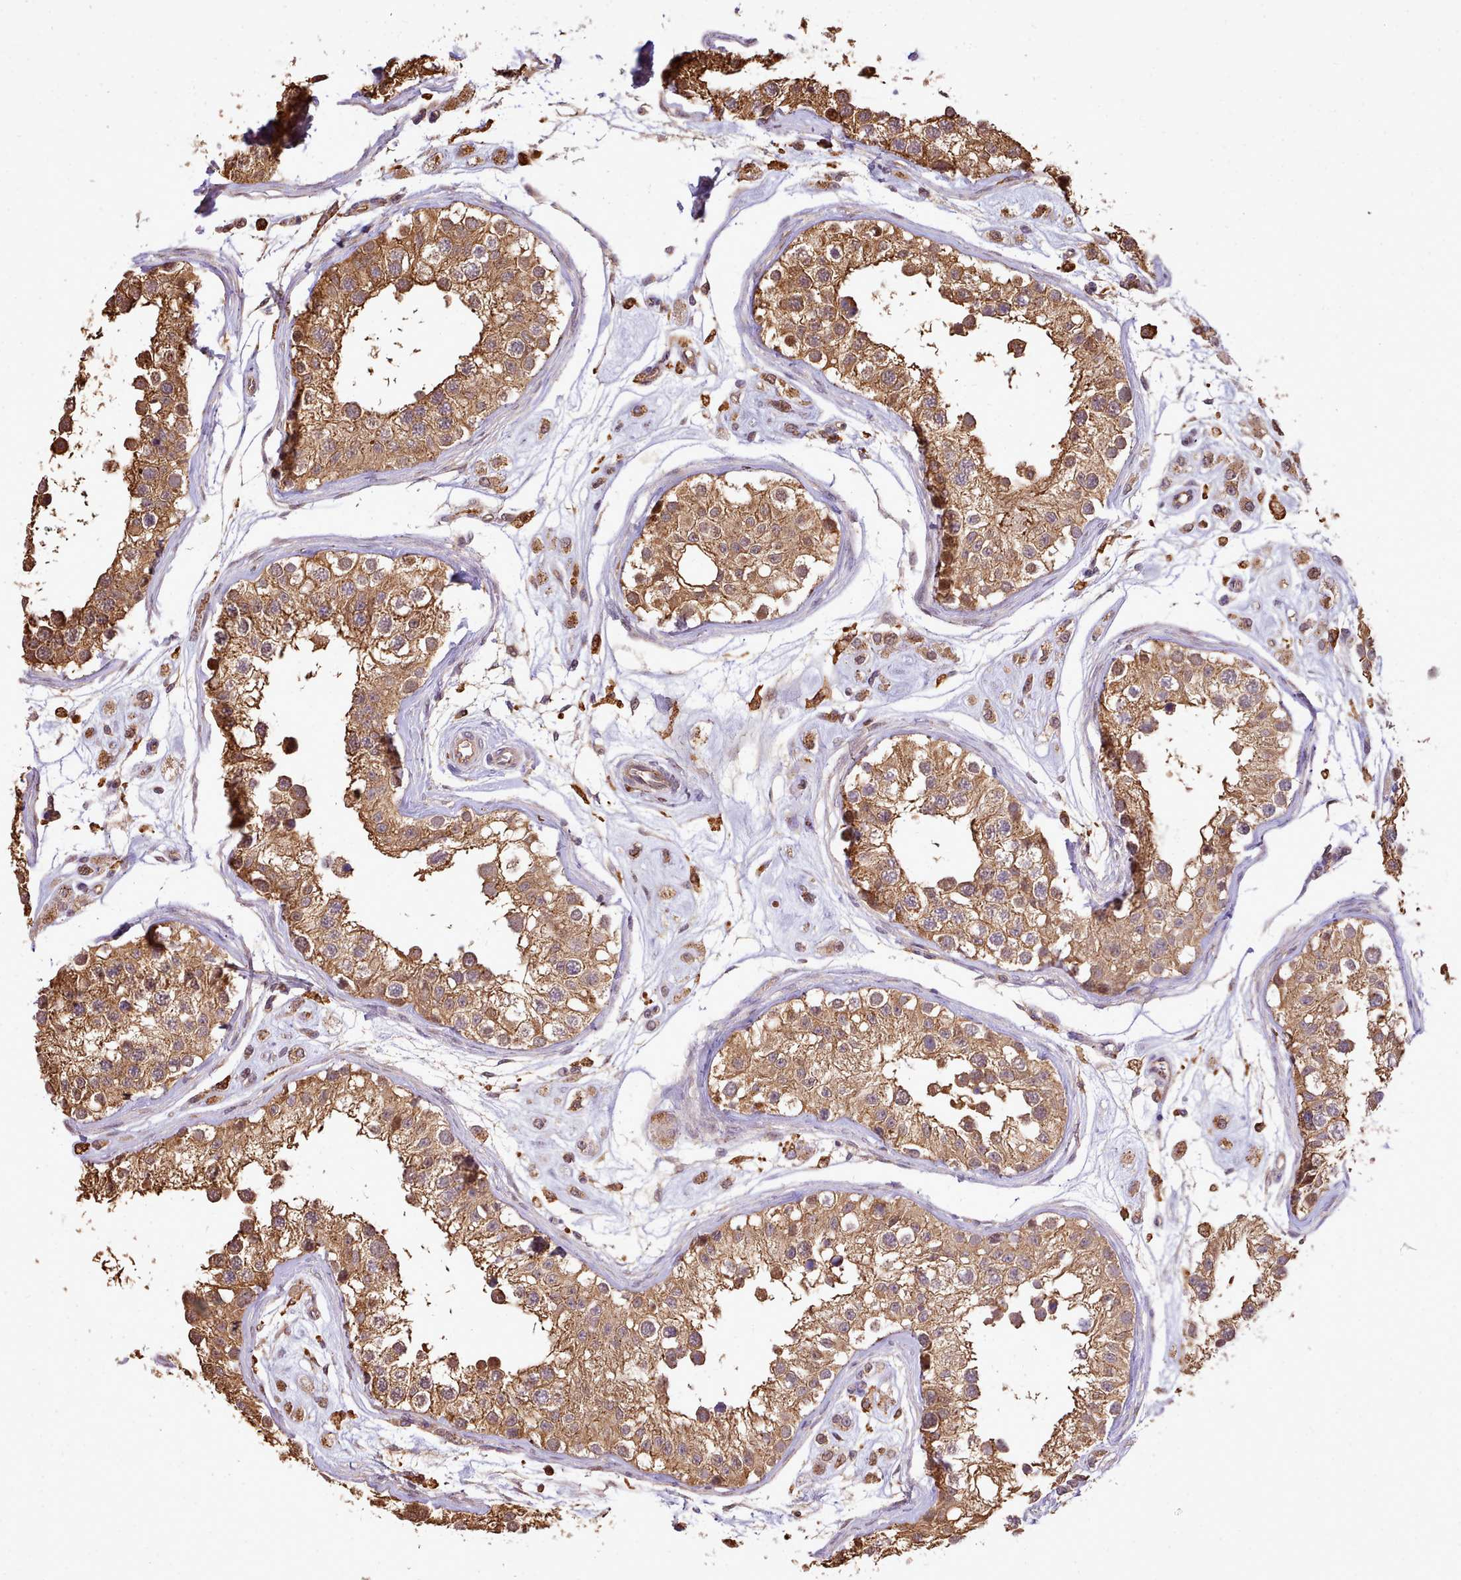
{"staining": {"intensity": "moderate", "quantity": ">75%", "location": "cytoplasmic/membranous"}, "tissue": "testis", "cell_type": "Cells in seminiferous ducts", "image_type": "normal", "snomed": [{"axis": "morphology", "description": "Normal tissue, NOS"}, {"axis": "morphology", "description": "Adenocarcinoma, metastatic, NOS"}, {"axis": "topography", "description": "Testis"}], "caption": "The photomicrograph displays a brown stain indicating the presence of a protein in the cytoplasmic/membranous of cells in seminiferous ducts in testis. (DAB IHC, brown staining for protein, blue staining for nuclei).", "gene": "CAPZA1", "patient": {"sex": "male", "age": 26}}